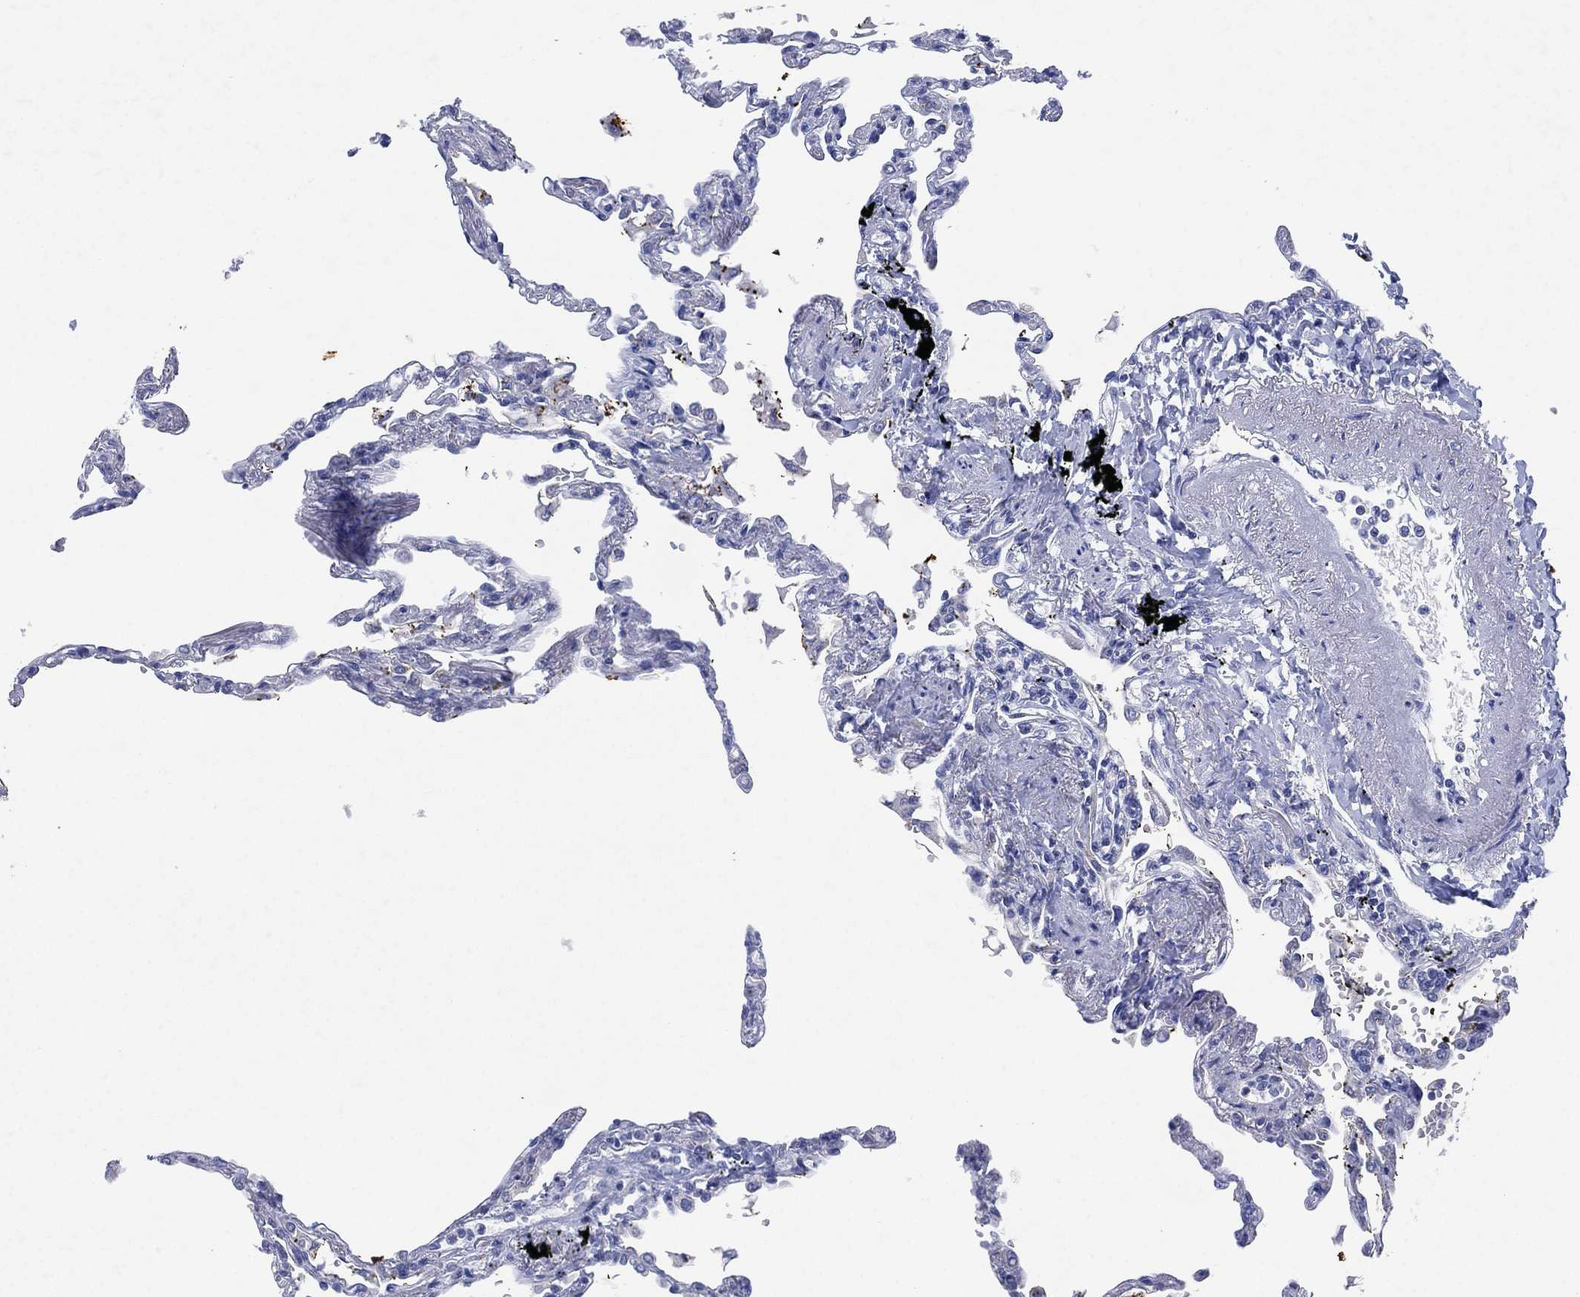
{"staining": {"intensity": "negative", "quantity": "none", "location": "none"}, "tissue": "lung", "cell_type": "Alveolar cells", "image_type": "normal", "snomed": [{"axis": "morphology", "description": "Normal tissue, NOS"}, {"axis": "topography", "description": "Lung"}], "caption": "Lung stained for a protein using immunohistochemistry (IHC) reveals no staining alveolar cells.", "gene": "CHRNA3", "patient": {"sex": "male", "age": 78}}